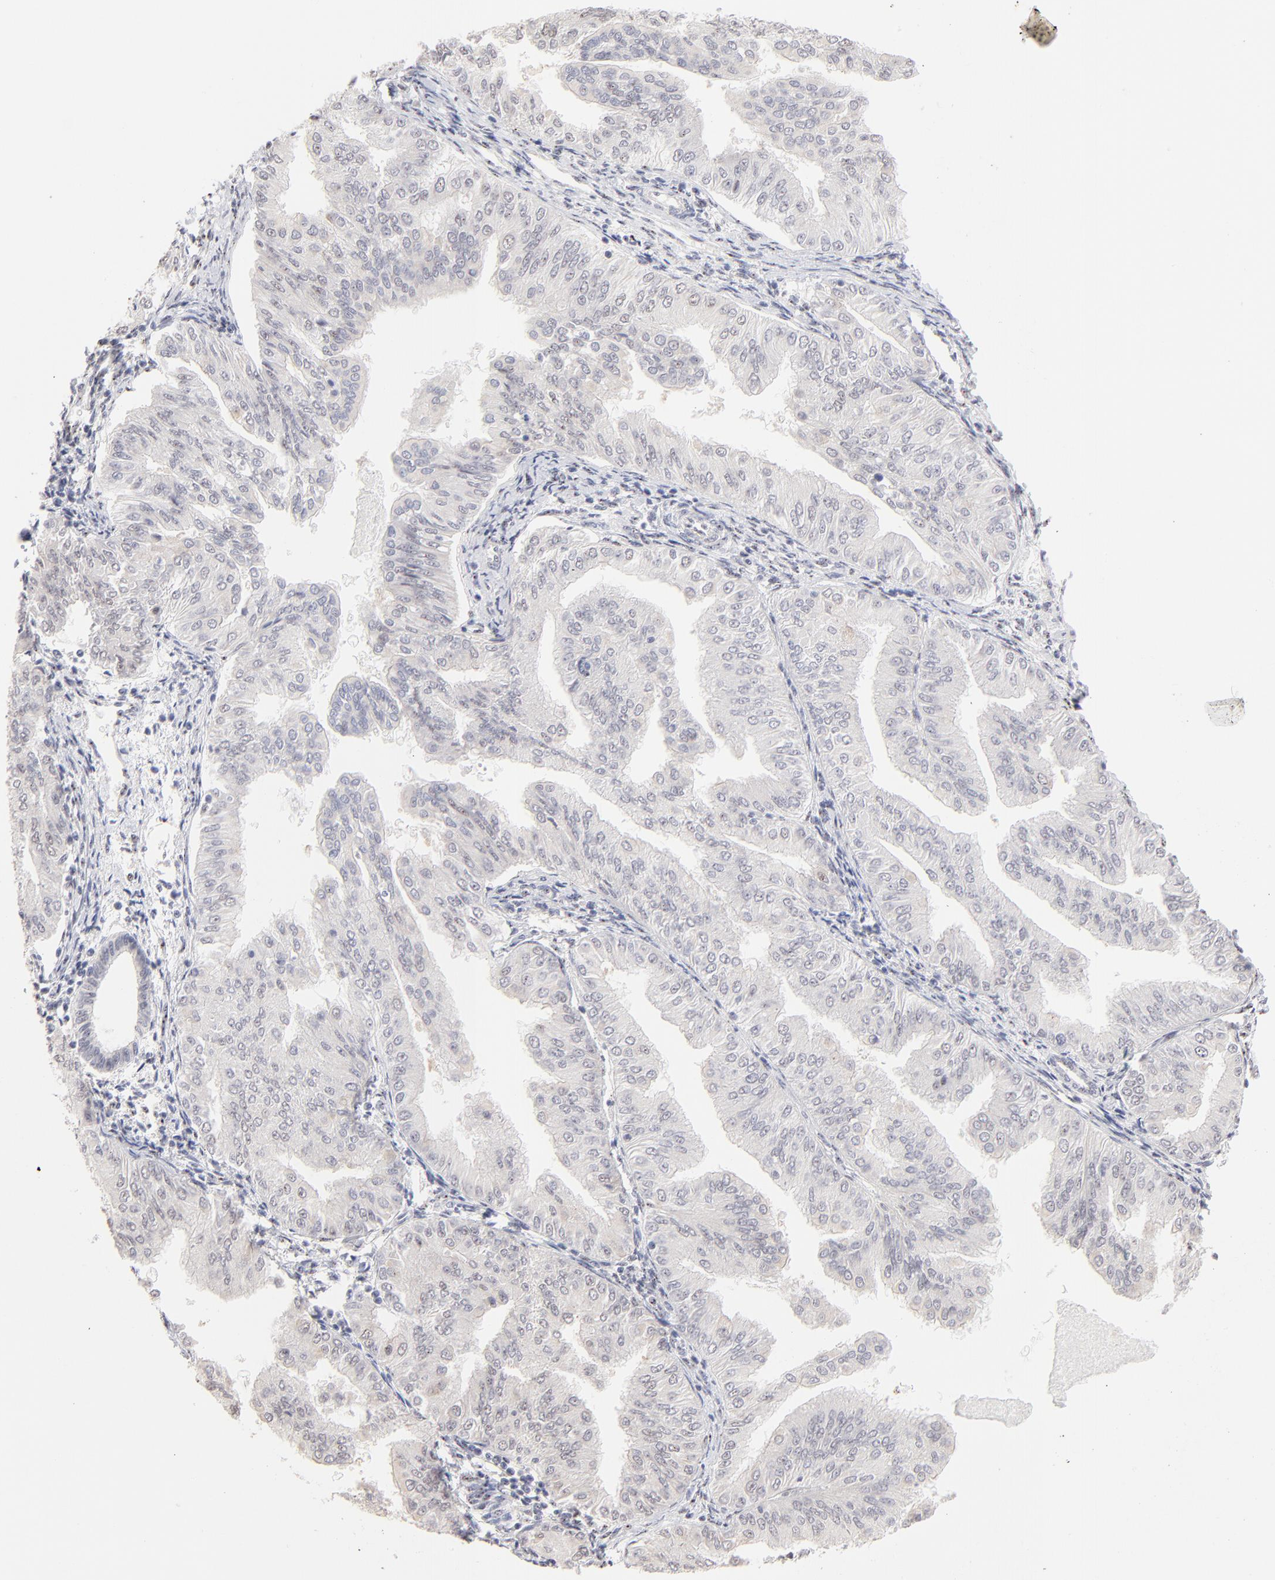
{"staining": {"intensity": "negative", "quantity": "none", "location": "none"}, "tissue": "endometrial cancer", "cell_type": "Tumor cells", "image_type": "cancer", "snomed": [{"axis": "morphology", "description": "Adenocarcinoma, NOS"}, {"axis": "topography", "description": "Endometrium"}], "caption": "Immunohistochemistry (IHC) photomicrograph of endometrial adenocarcinoma stained for a protein (brown), which exhibits no expression in tumor cells.", "gene": "STAT3", "patient": {"sex": "female", "age": 53}}